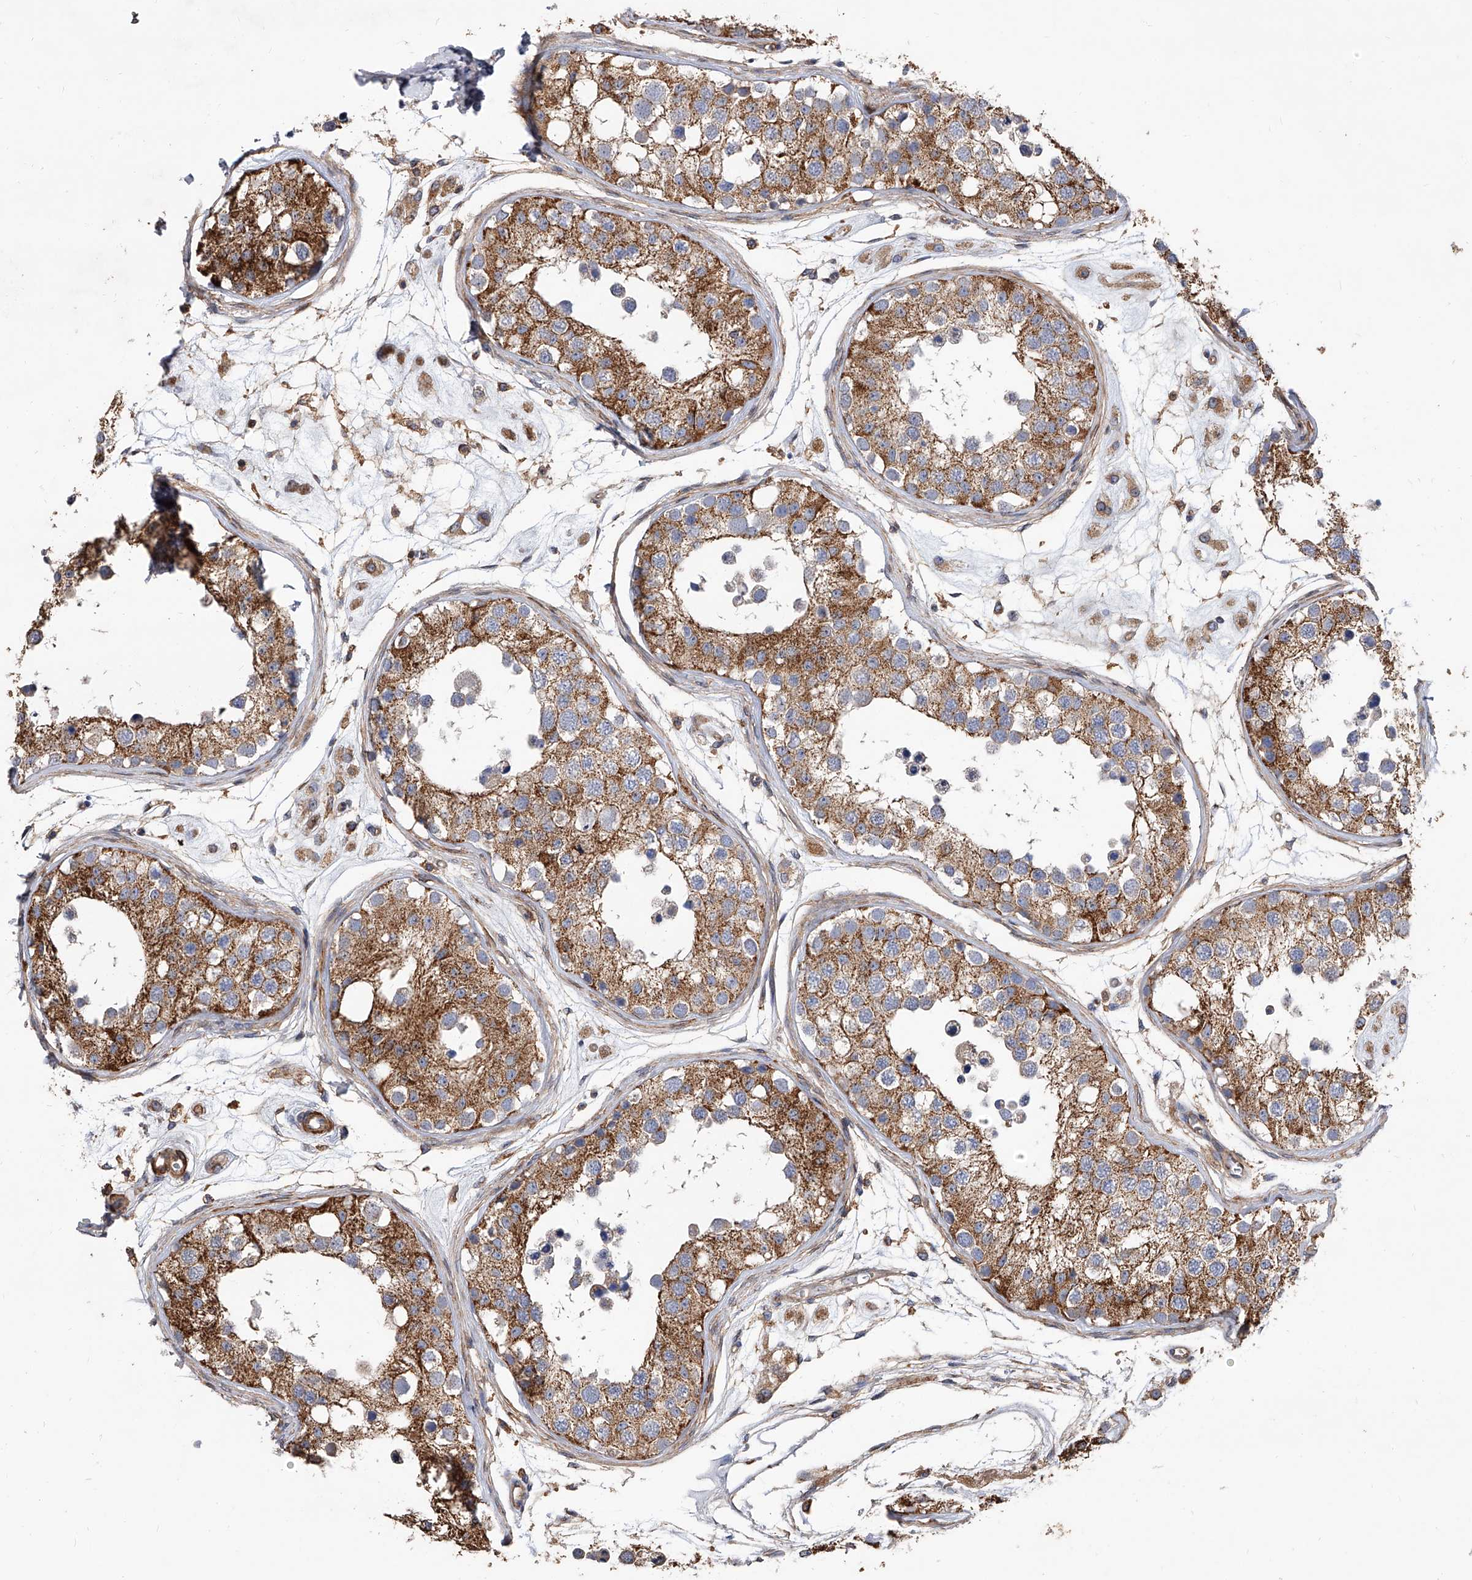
{"staining": {"intensity": "moderate", "quantity": ">75%", "location": "cytoplasmic/membranous"}, "tissue": "testis", "cell_type": "Cells in seminiferous ducts", "image_type": "normal", "snomed": [{"axis": "morphology", "description": "Normal tissue, NOS"}, {"axis": "morphology", "description": "Adenocarcinoma, metastatic, NOS"}, {"axis": "topography", "description": "Testis"}], "caption": "An immunohistochemistry (IHC) image of benign tissue is shown. Protein staining in brown highlights moderate cytoplasmic/membranous positivity in testis within cells in seminiferous ducts.", "gene": "PISD", "patient": {"sex": "male", "age": 26}}